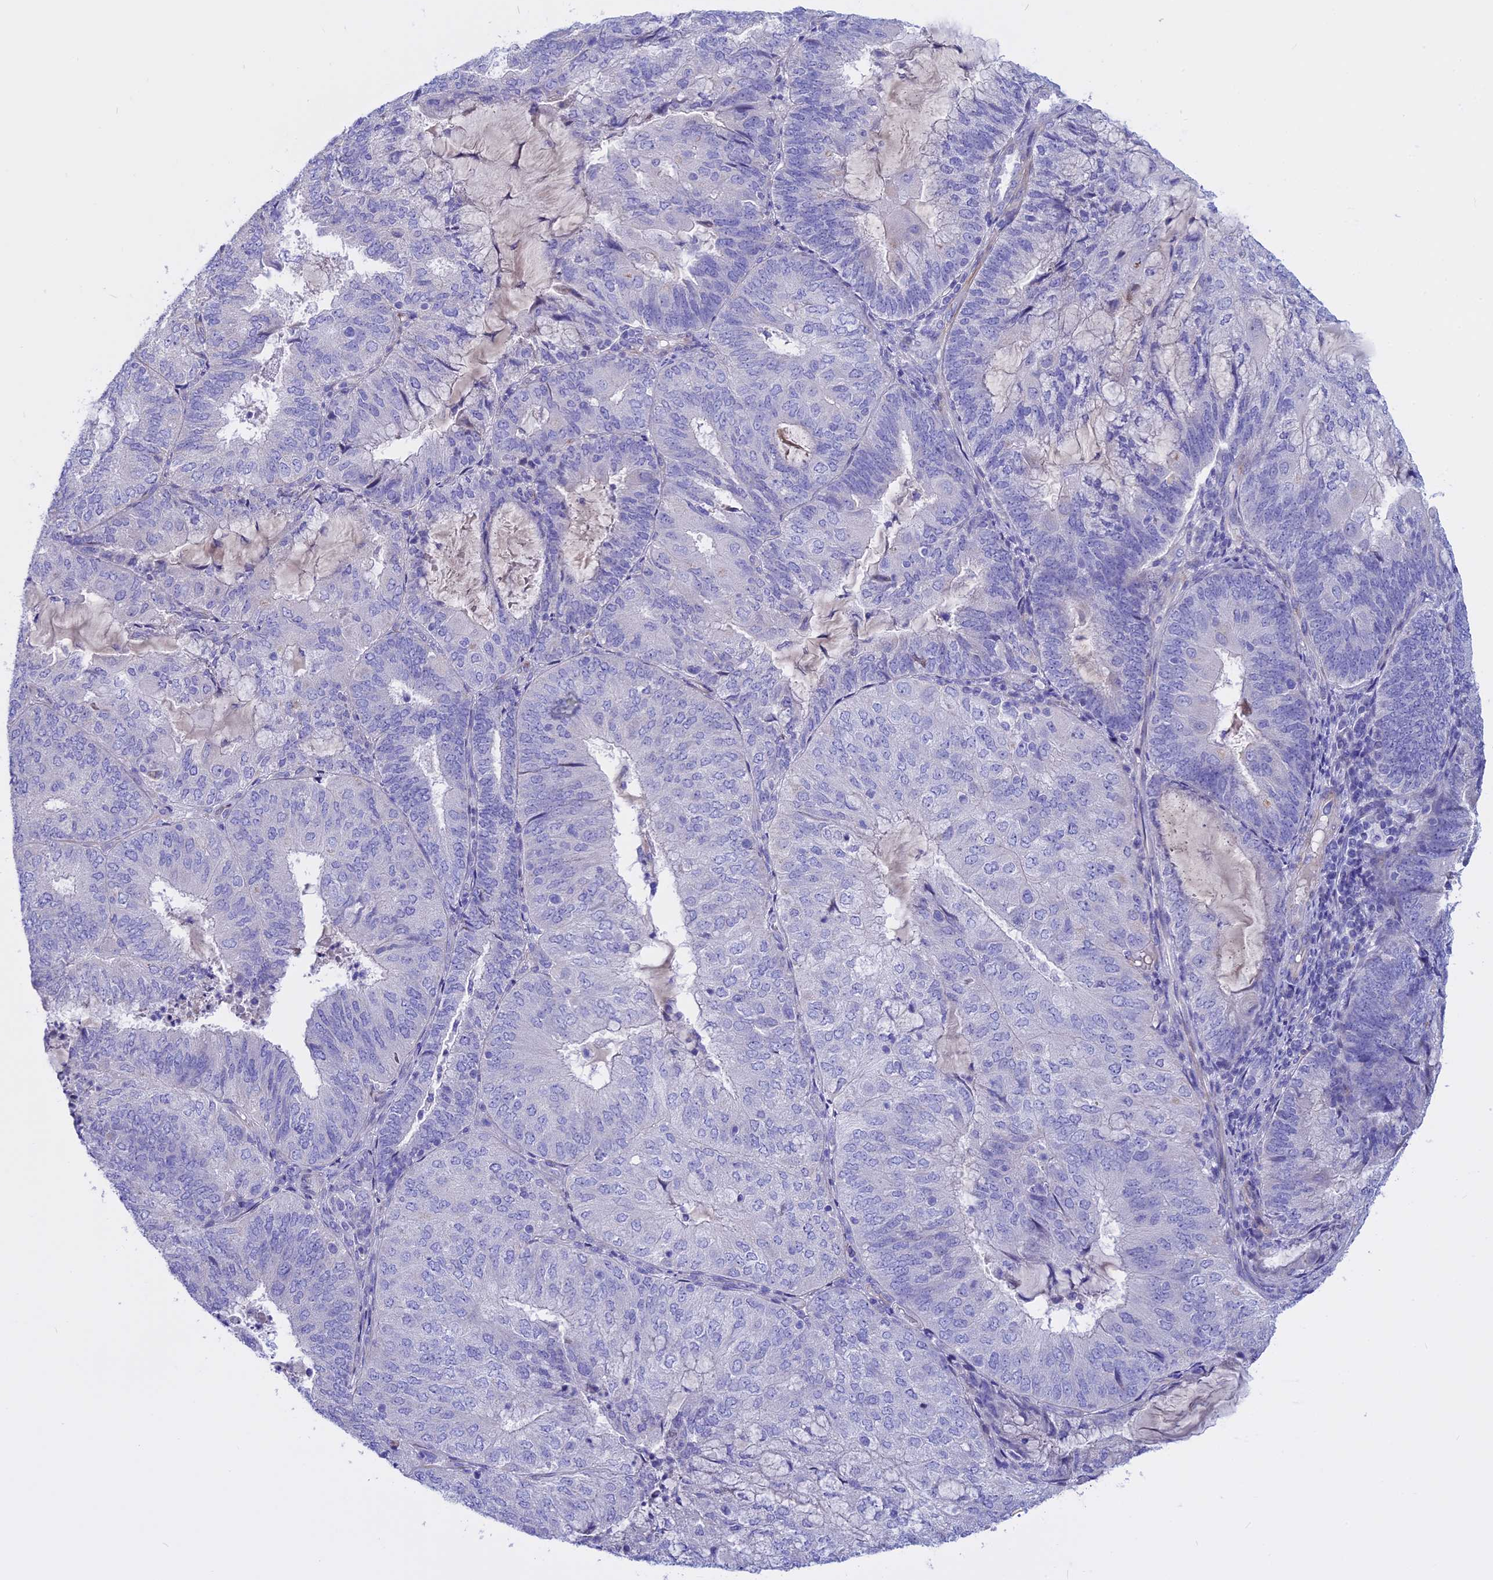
{"staining": {"intensity": "negative", "quantity": "none", "location": "none"}, "tissue": "endometrial cancer", "cell_type": "Tumor cells", "image_type": "cancer", "snomed": [{"axis": "morphology", "description": "Adenocarcinoma, NOS"}, {"axis": "topography", "description": "Endometrium"}], "caption": "A high-resolution micrograph shows immunohistochemistry staining of endometrial cancer, which displays no significant positivity in tumor cells.", "gene": "TMEM138", "patient": {"sex": "female", "age": 81}}